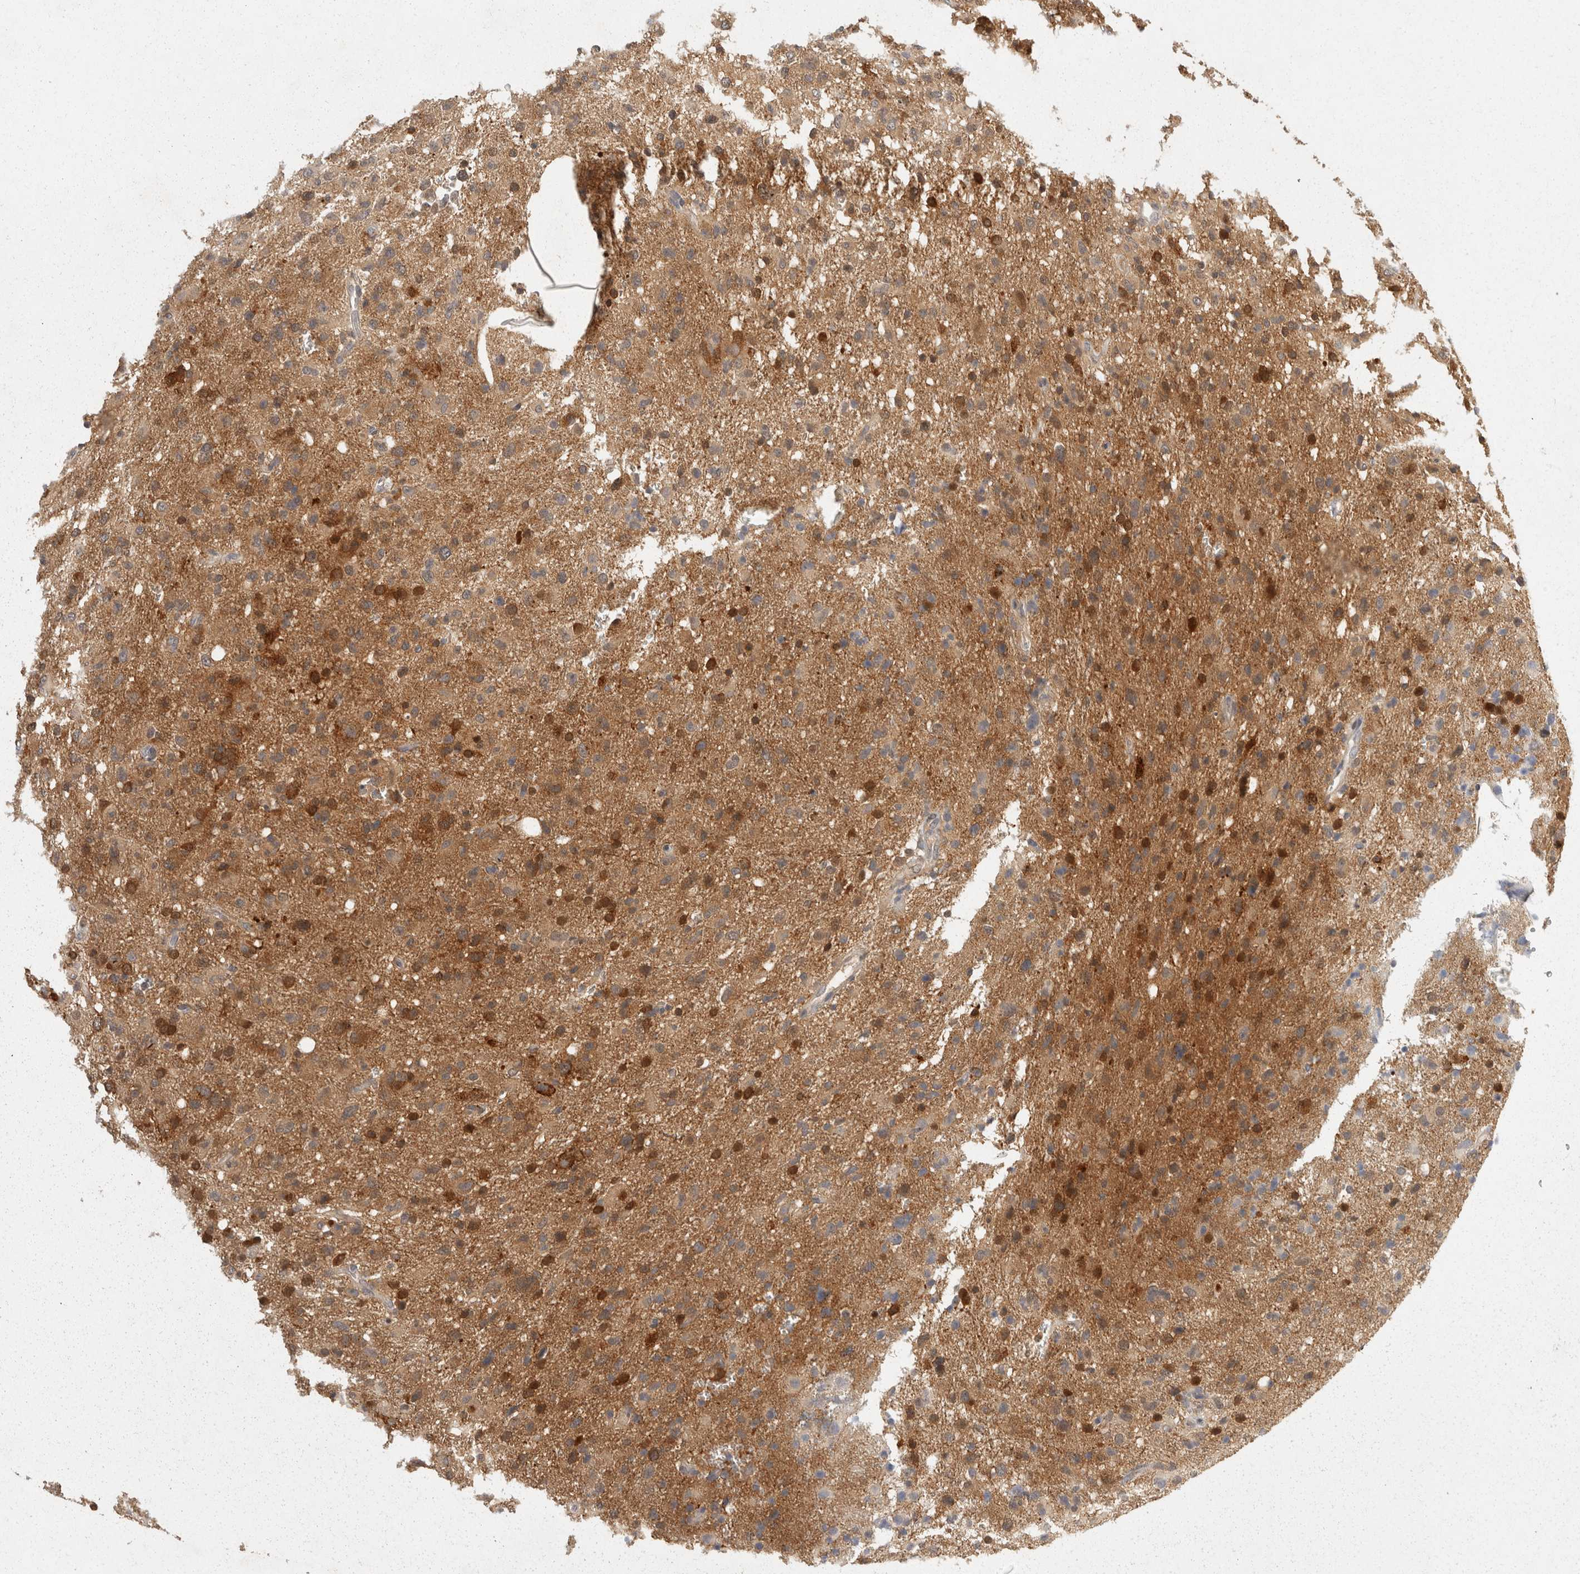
{"staining": {"intensity": "moderate", "quantity": ">75%", "location": "cytoplasmic/membranous"}, "tissue": "glioma", "cell_type": "Tumor cells", "image_type": "cancer", "snomed": [{"axis": "morphology", "description": "Glioma, malignant, High grade"}, {"axis": "topography", "description": "Brain"}], "caption": "Protein expression analysis of human malignant glioma (high-grade) reveals moderate cytoplasmic/membranous staining in approximately >75% of tumor cells.", "gene": "ACAT2", "patient": {"sex": "female", "age": 57}}